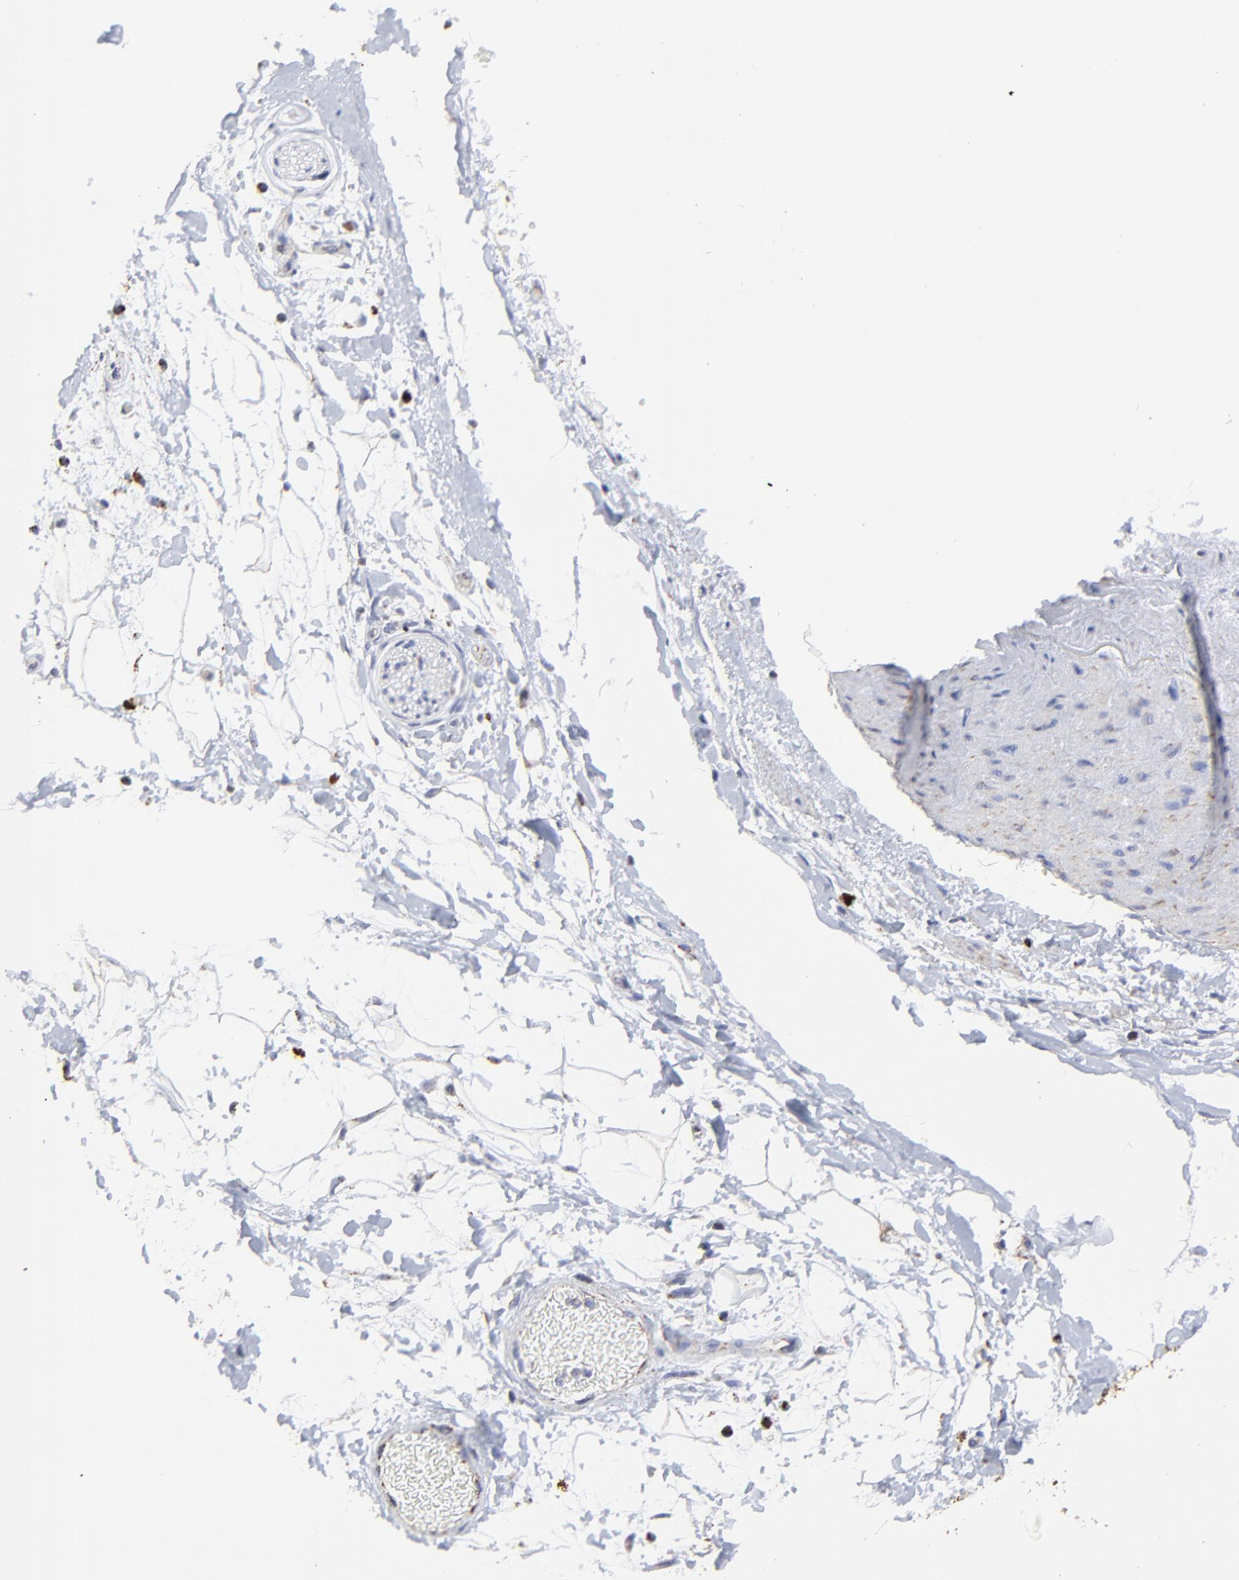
{"staining": {"intensity": "moderate", "quantity": "25%-75%", "location": "cytoplasmic/membranous"}, "tissue": "adipose tissue", "cell_type": "Adipocytes", "image_type": "normal", "snomed": [{"axis": "morphology", "description": "Normal tissue, NOS"}, {"axis": "topography", "description": "Soft tissue"}], "caption": "IHC of unremarkable adipose tissue reveals medium levels of moderate cytoplasmic/membranous positivity in approximately 25%-75% of adipocytes.", "gene": "PINK1", "patient": {"sex": "male", "age": 72}}